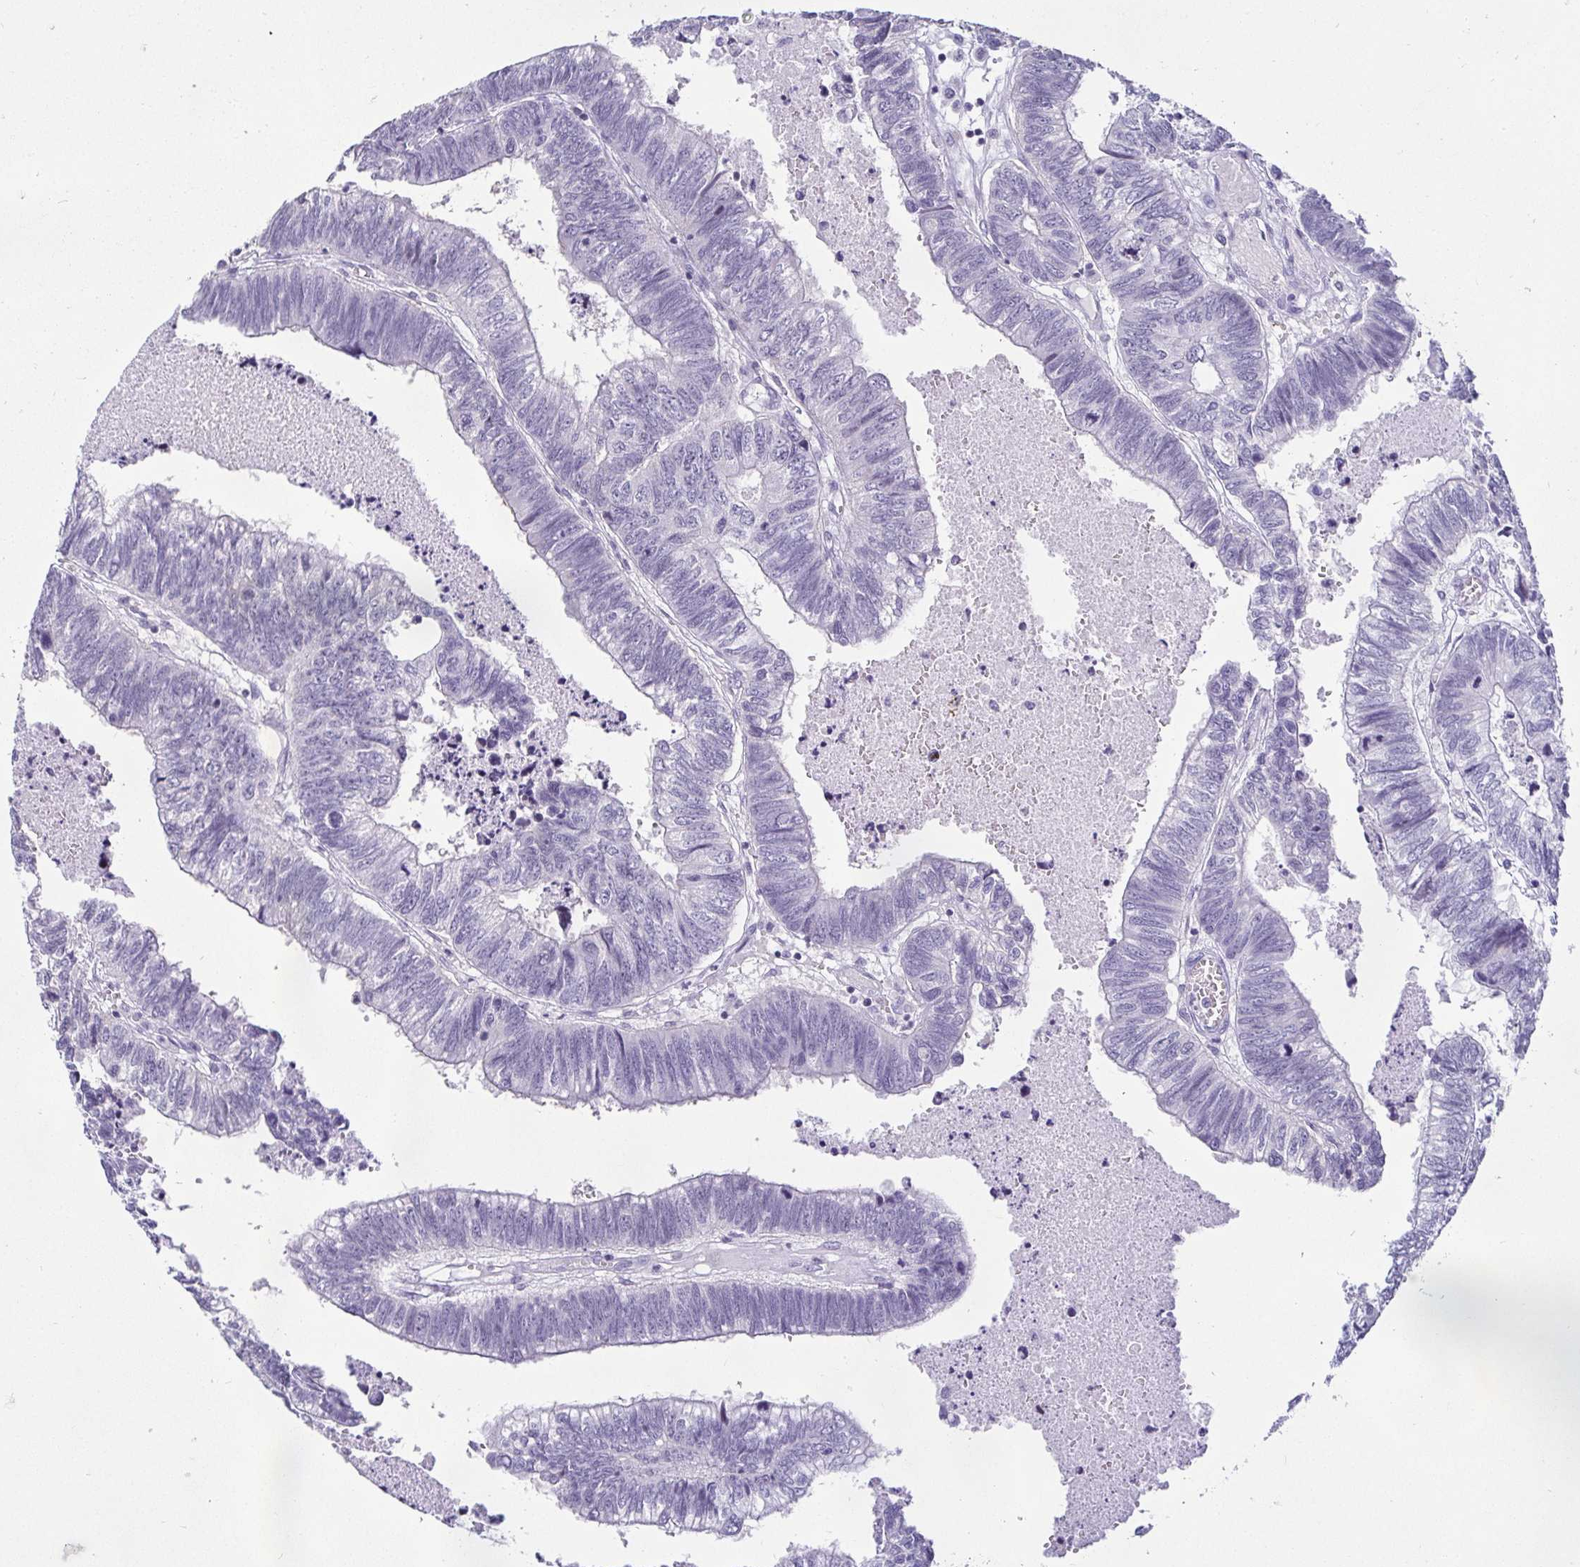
{"staining": {"intensity": "negative", "quantity": "none", "location": "none"}, "tissue": "colorectal cancer", "cell_type": "Tumor cells", "image_type": "cancer", "snomed": [{"axis": "morphology", "description": "Adenocarcinoma, NOS"}, {"axis": "topography", "description": "Colon"}], "caption": "A histopathology image of colorectal cancer (adenocarcinoma) stained for a protein displays no brown staining in tumor cells.", "gene": "CR2", "patient": {"sex": "male", "age": 62}}